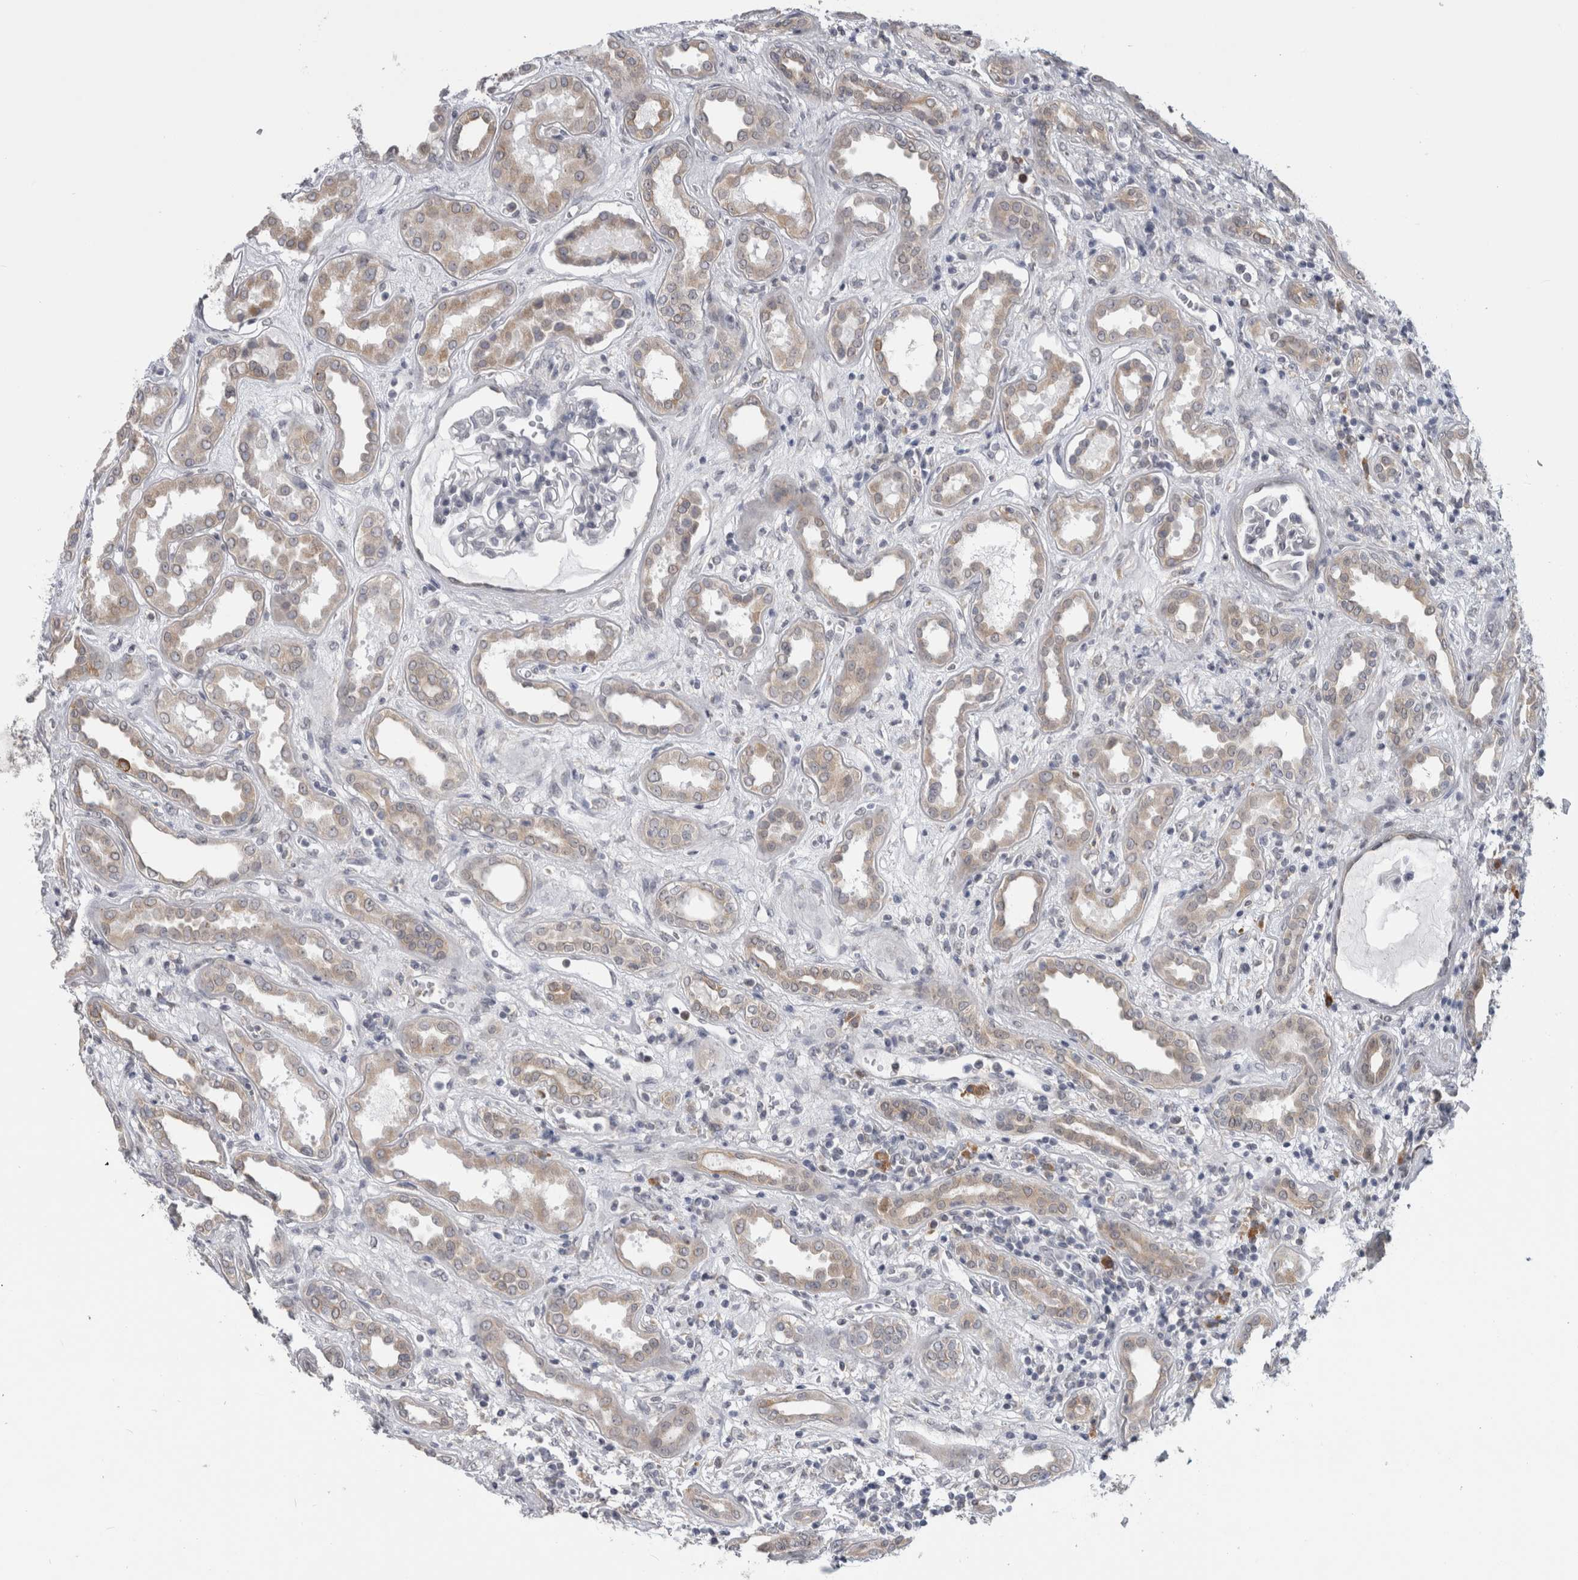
{"staining": {"intensity": "negative", "quantity": "none", "location": "none"}, "tissue": "kidney", "cell_type": "Cells in glomeruli", "image_type": "normal", "snomed": [{"axis": "morphology", "description": "Normal tissue, NOS"}, {"axis": "topography", "description": "Kidney"}], "caption": "This is a micrograph of immunohistochemistry staining of benign kidney, which shows no staining in cells in glomeruli.", "gene": "TMEM242", "patient": {"sex": "male", "age": 59}}